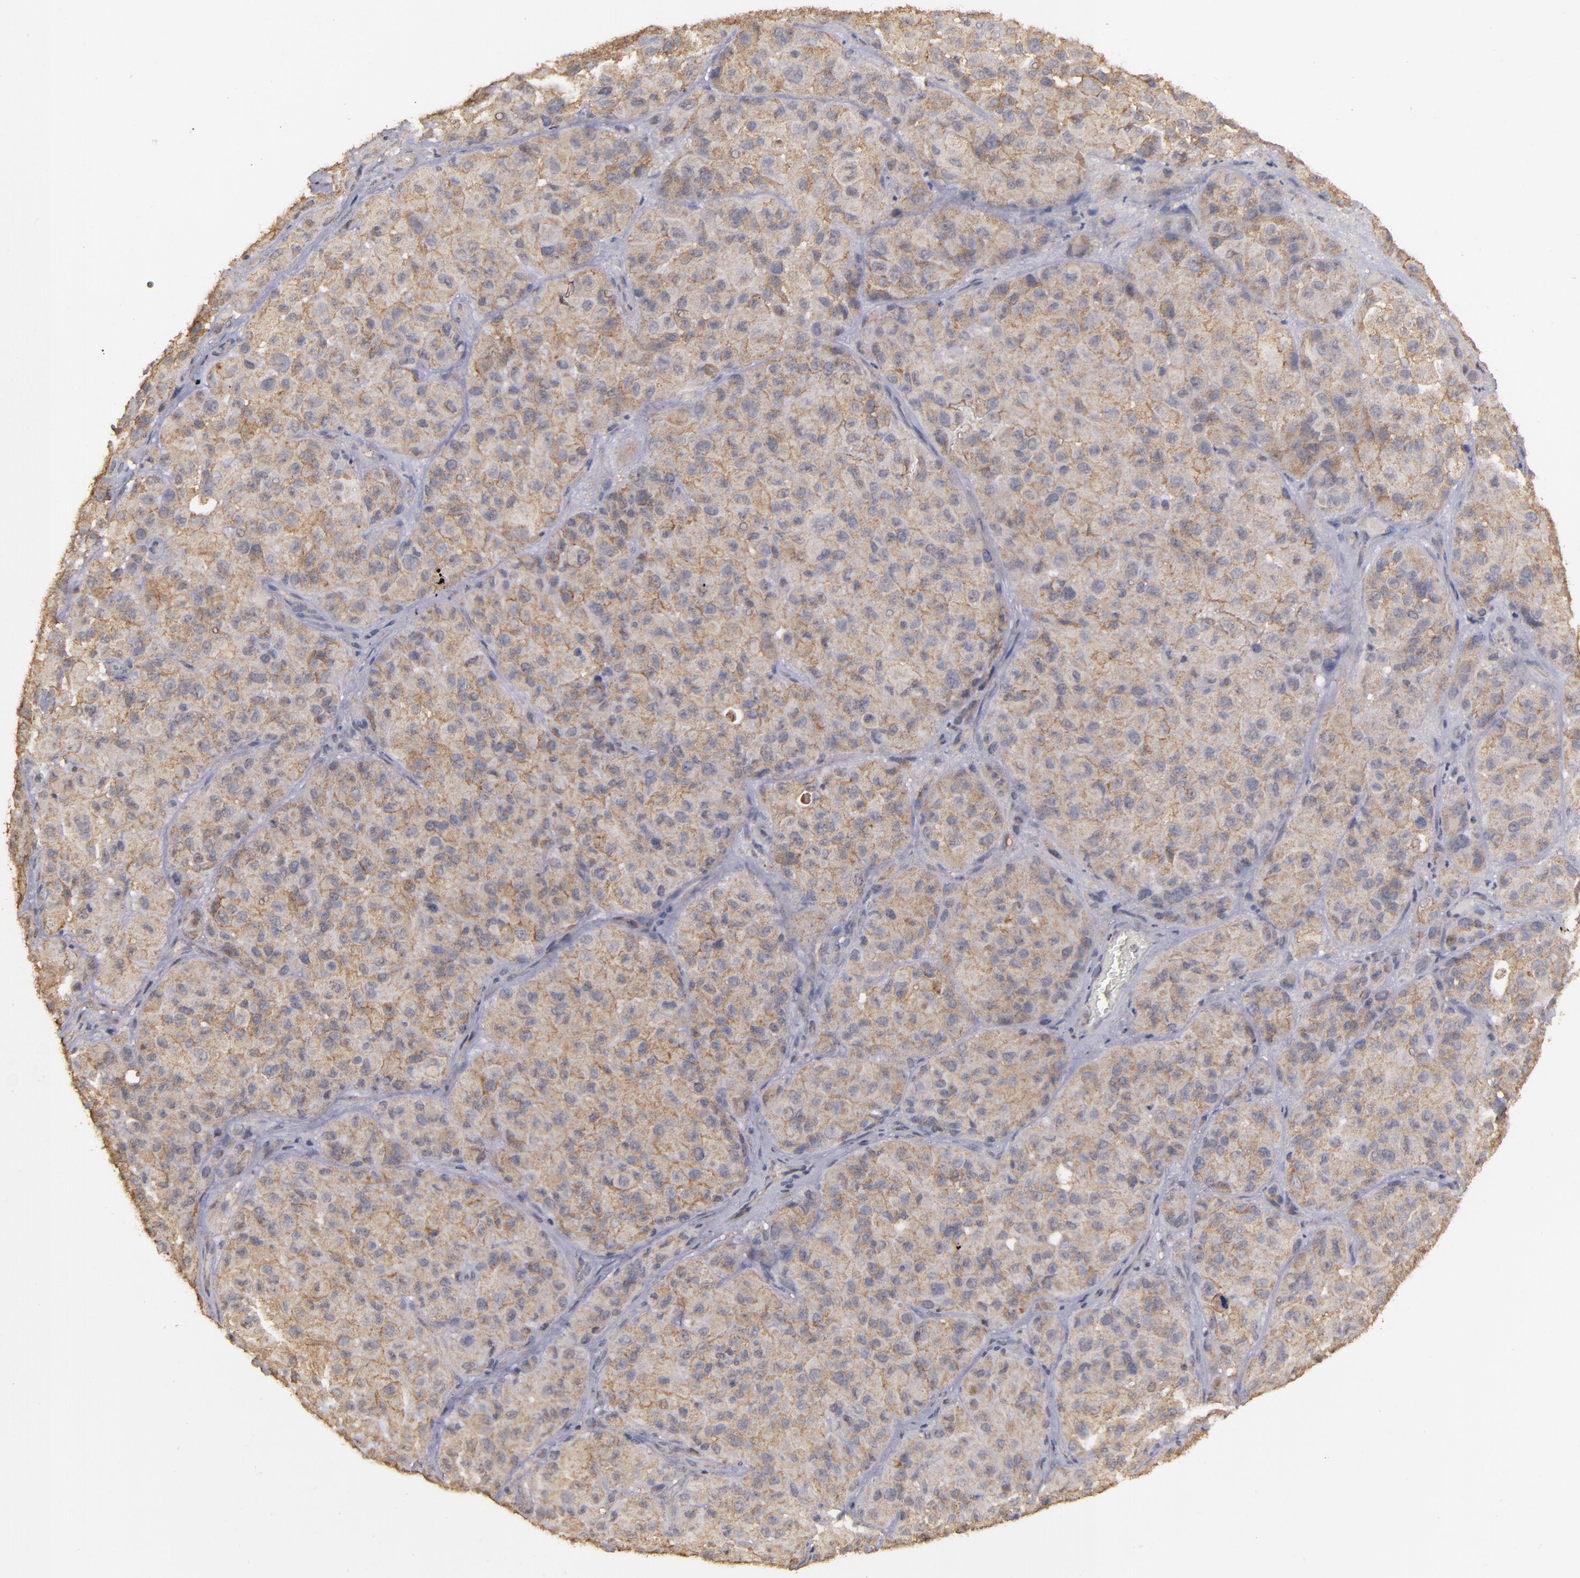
{"staining": {"intensity": "weak", "quantity": ">75%", "location": "cytoplasmic/membranous"}, "tissue": "melanoma", "cell_type": "Tumor cells", "image_type": "cancer", "snomed": [{"axis": "morphology", "description": "Malignant melanoma, NOS"}, {"axis": "topography", "description": "Skin"}], "caption": "Protein analysis of melanoma tissue shows weak cytoplasmic/membranous staining in approximately >75% of tumor cells. (DAB (3,3'-diaminobenzidine) IHC with brightfield microscopy, high magnification).", "gene": "FAT1", "patient": {"sex": "female", "age": 21}}